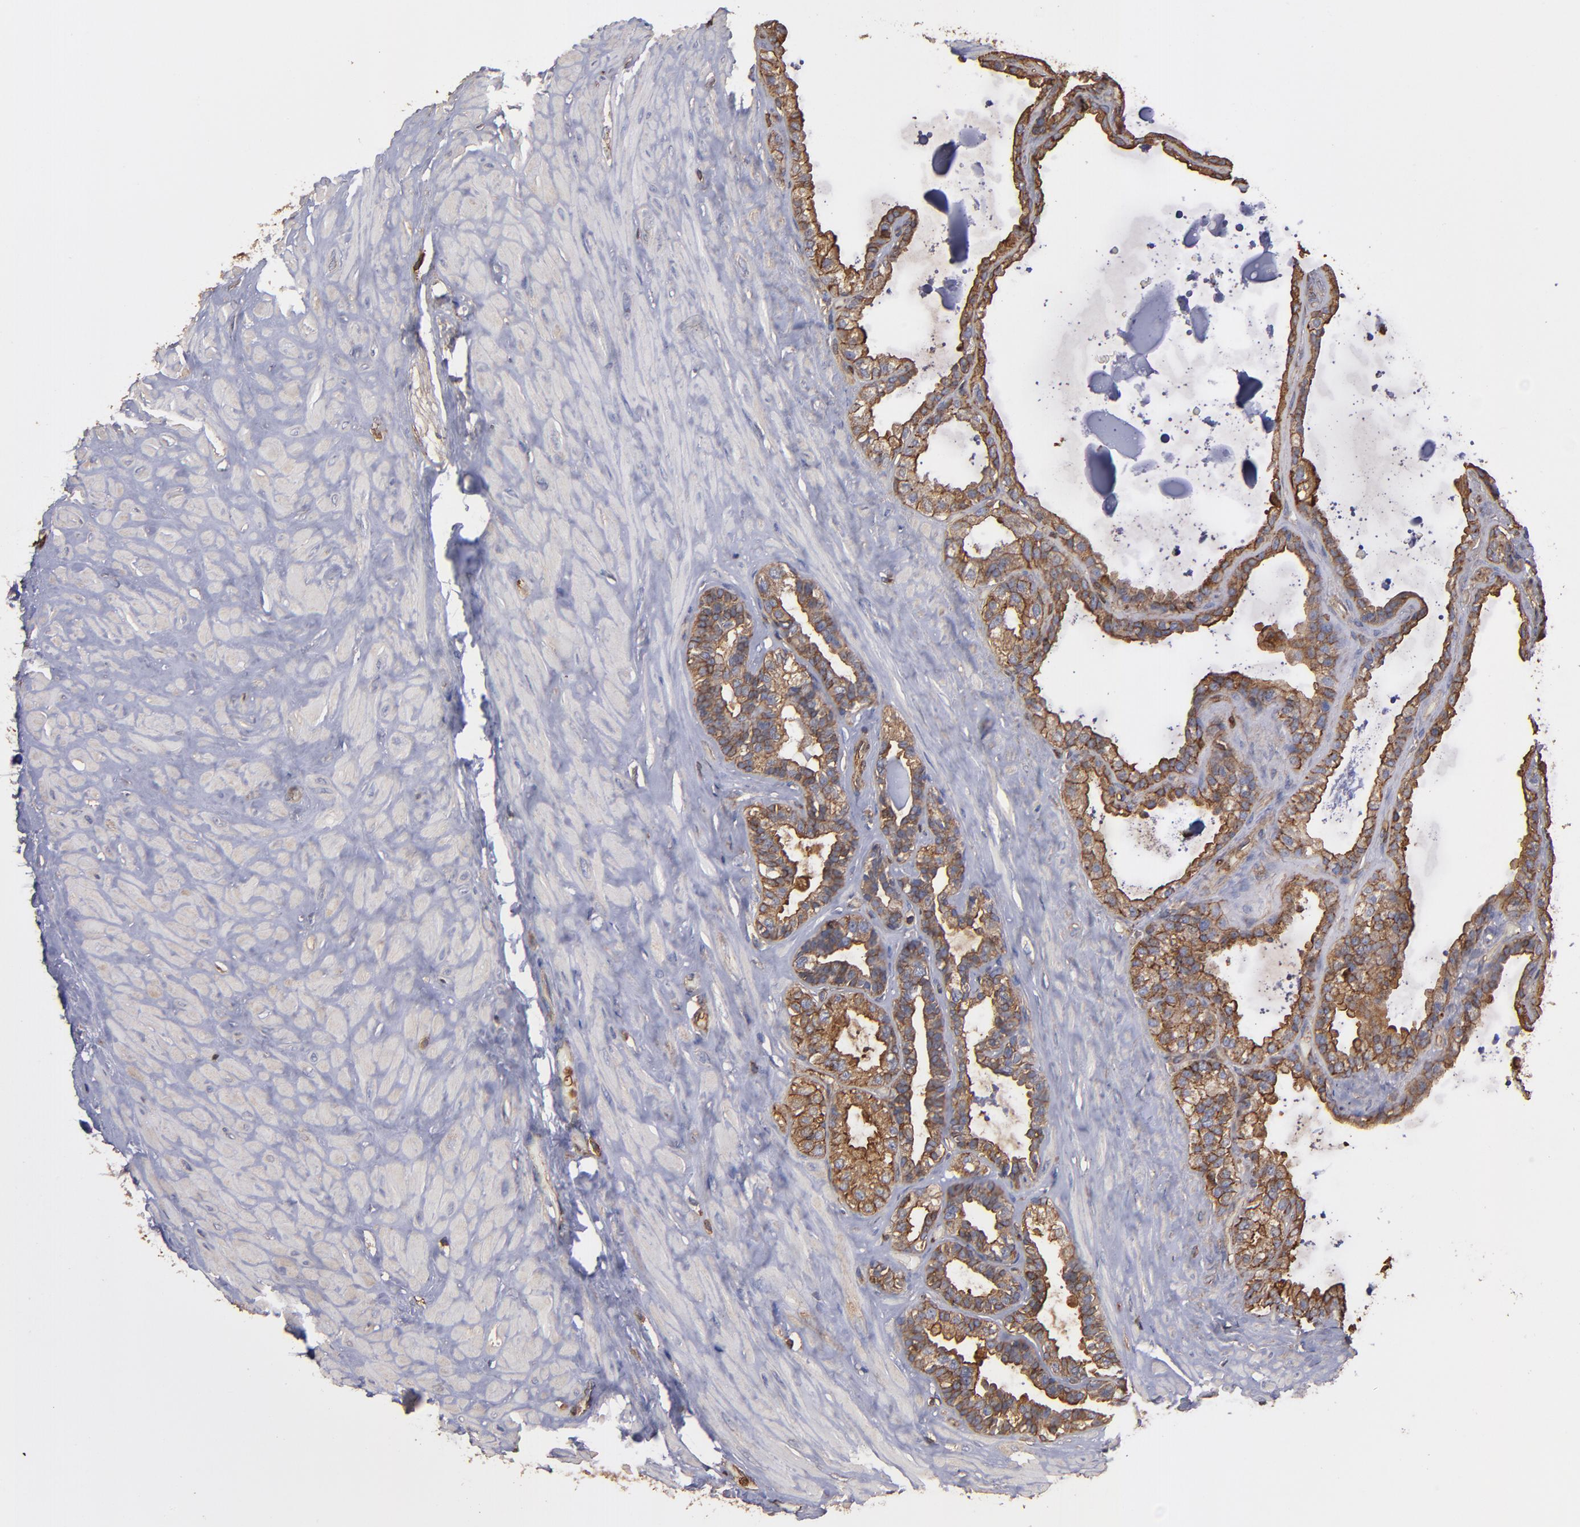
{"staining": {"intensity": "moderate", "quantity": ">75%", "location": "cytoplasmic/membranous"}, "tissue": "seminal vesicle", "cell_type": "Glandular cells", "image_type": "normal", "snomed": [{"axis": "morphology", "description": "Normal tissue, NOS"}, {"axis": "morphology", "description": "Inflammation, NOS"}, {"axis": "topography", "description": "Urinary bladder"}, {"axis": "topography", "description": "Prostate"}, {"axis": "topography", "description": "Seminal veicle"}], "caption": "DAB immunohistochemical staining of unremarkable seminal vesicle exhibits moderate cytoplasmic/membranous protein expression in approximately >75% of glandular cells.", "gene": "ACTN4", "patient": {"sex": "male", "age": 82}}